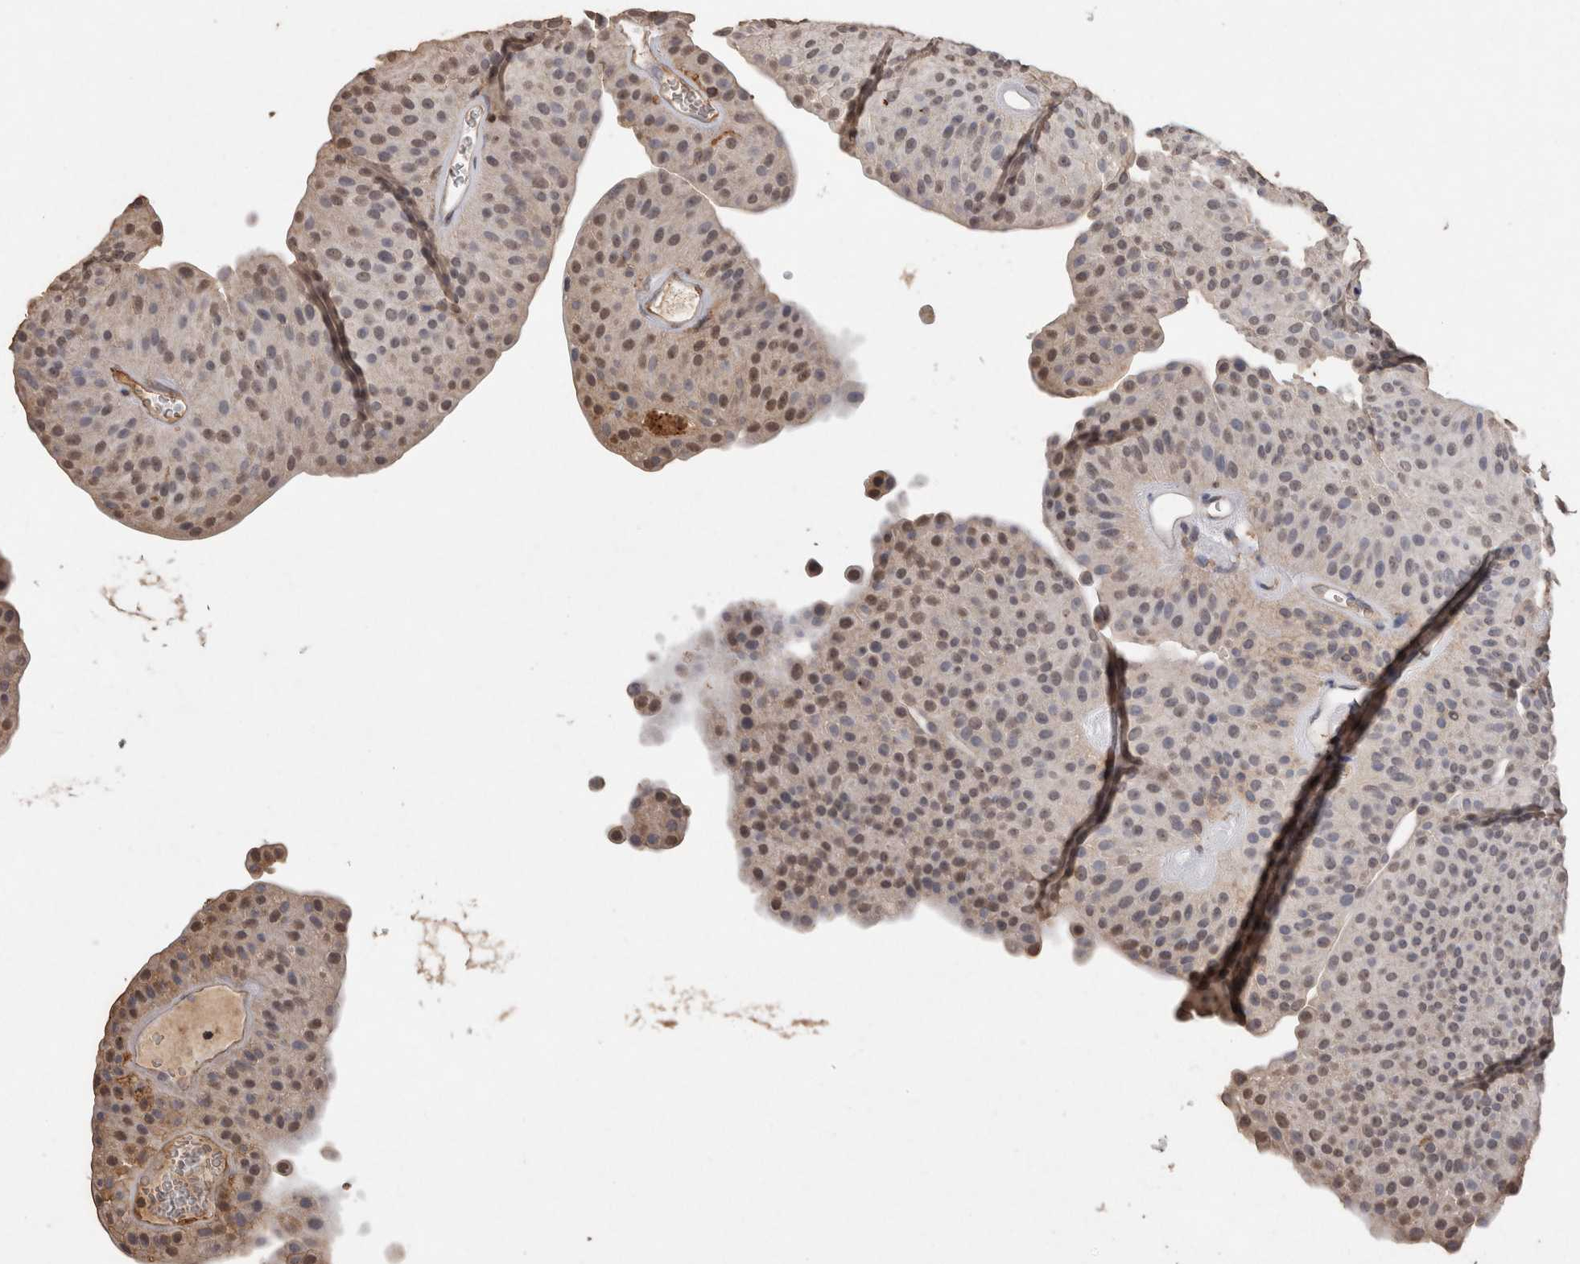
{"staining": {"intensity": "weak", "quantity": ">75%", "location": "cytoplasmic/membranous,nuclear"}, "tissue": "urothelial cancer", "cell_type": "Tumor cells", "image_type": "cancer", "snomed": [{"axis": "morphology", "description": "Urothelial carcinoma, Low grade"}, {"axis": "topography", "description": "Urinary bladder"}], "caption": "Brown immunohistochemical staining in urothelial cancer shows weak cytoplasmic/membranous and nuclear positivity in about >75% of tumor cells.", "gene": "S100A10", "patient": {"sex": "female", "age": 60}}